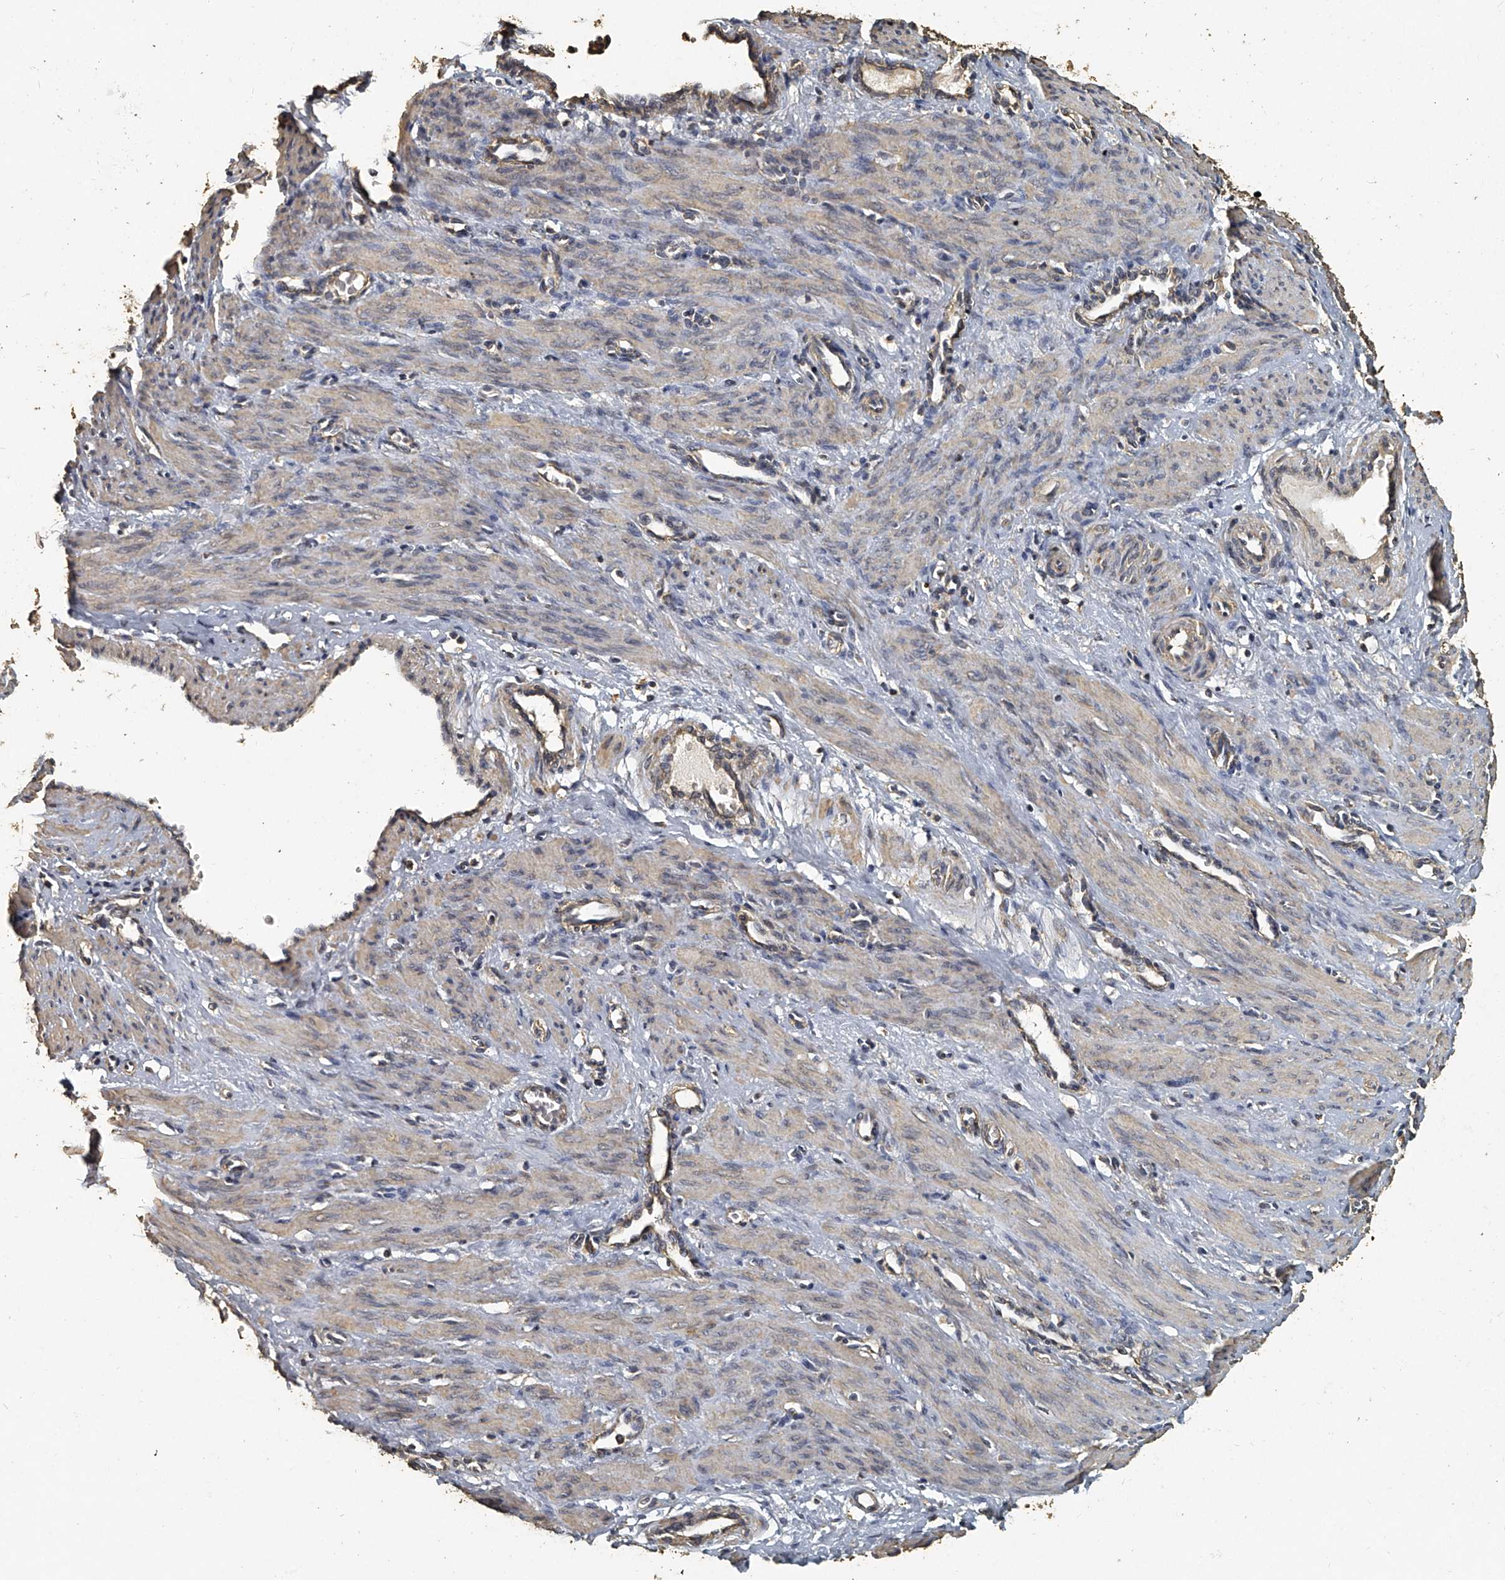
{"staining": {"intensity": "weak", "quantity": "25%-75%", "location": "cytoplasmic/membranous"}, "tissue": "smooth muscle", "cell_type": "Smooth muscle cells", "image_type": "normal", "snomed": [{"axis": "morphology", "description": "Normal tissue, NOS"}, {"axis": "topography", "description": "Endometrium"}], "caption": "Brown immunohistochemical staining in unremarkable smooth muscle reveals weak cytoplasmic/membranous staining in about 25%-75% of smooth muscle cells.", "gene": "MRPL28", "patient": {"sex": "female", "age": 33}}